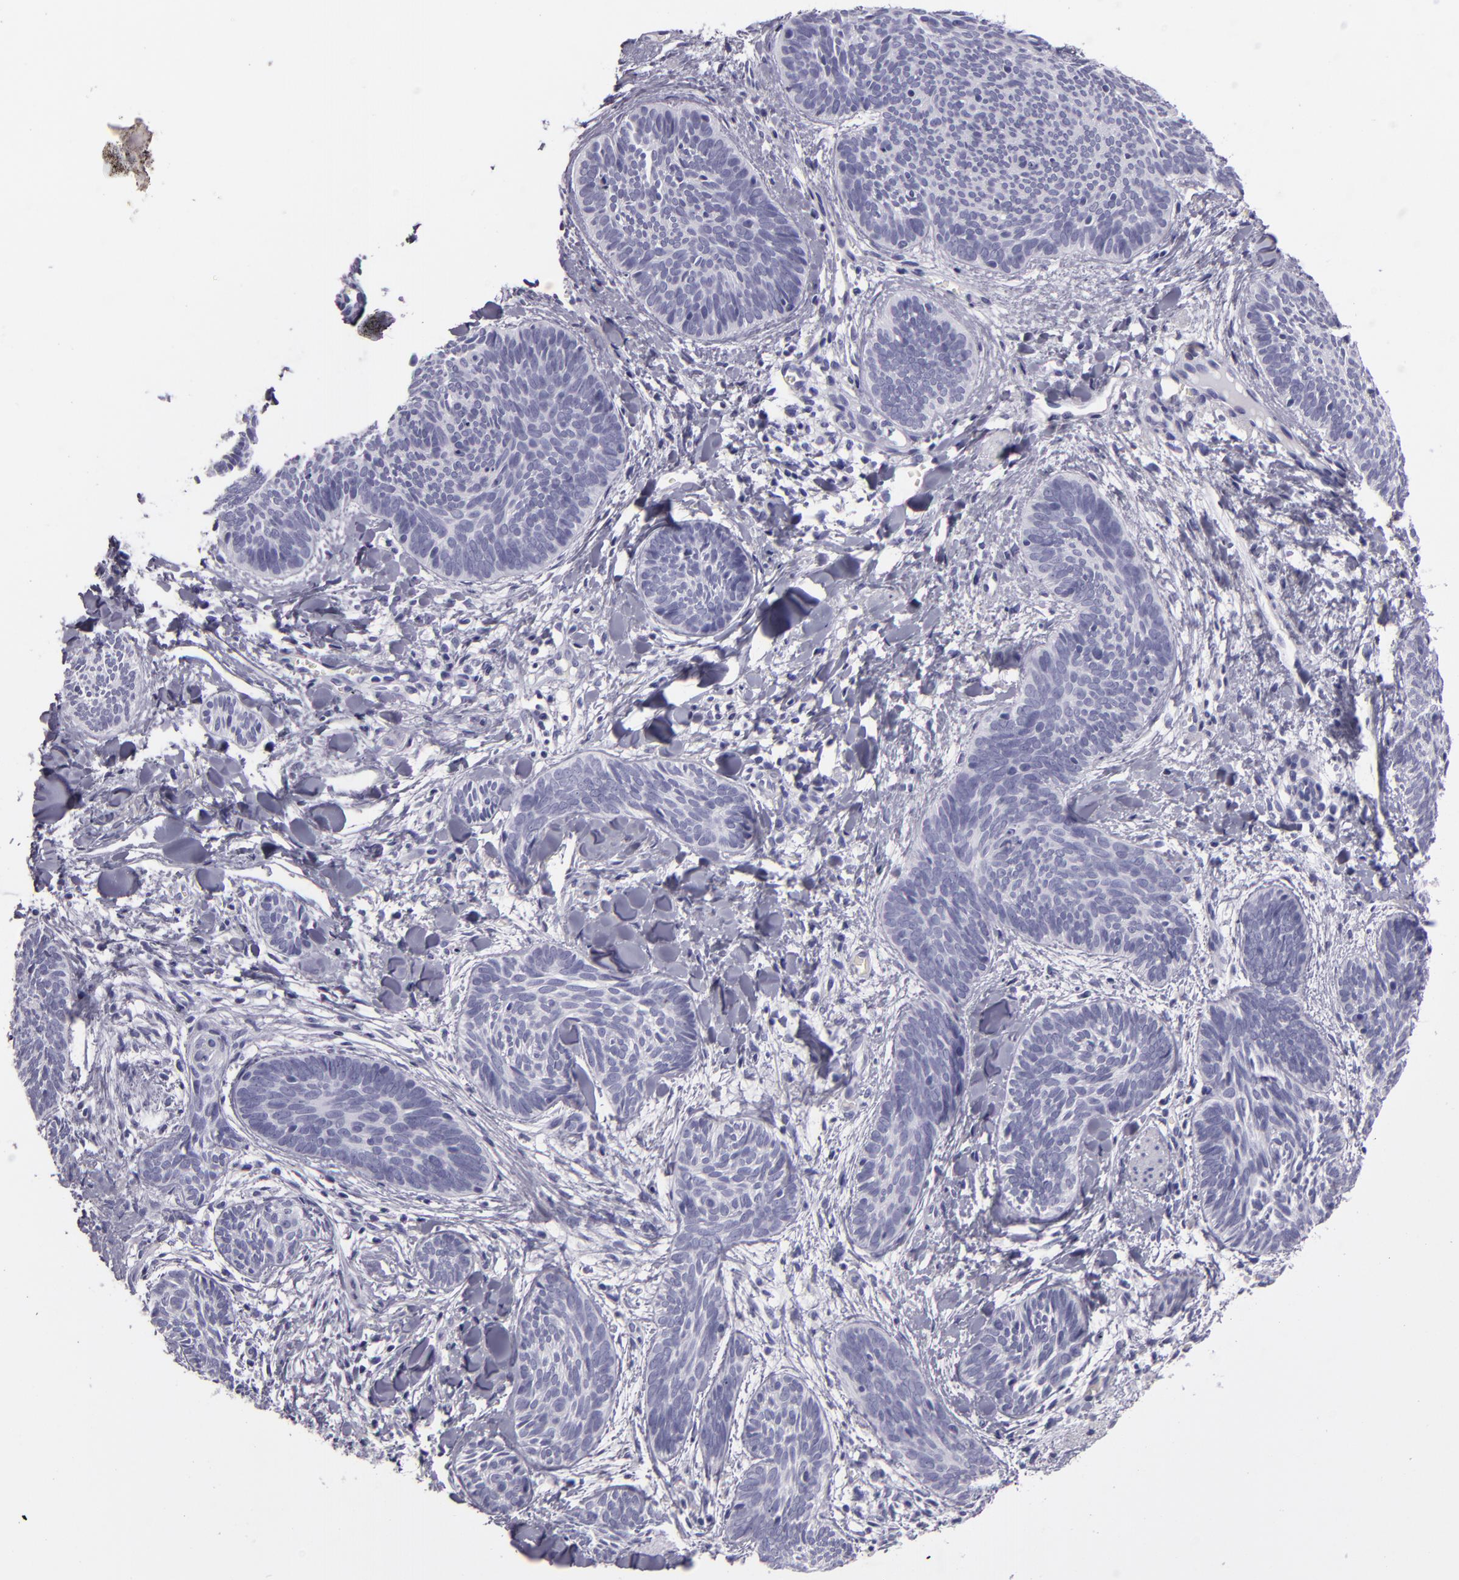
{"staining": {"intensity": "negative", "quantity": "none", "location": "none"}, "tissue": "skin cancer", "cell_type": "Tumor cells", "image_type": "cancer", "snomed": [{"axis": "morphology", "description": "Basal cell carcinoma"}, {"axis": "topography", "description": "Skin"}], "caption": "Basal cell carcinoma (skin) stained for a protein using IHC reveals no positivity tumor cells.", "gene": "CR2", "patient": {"sex": "female", "age": 81}}